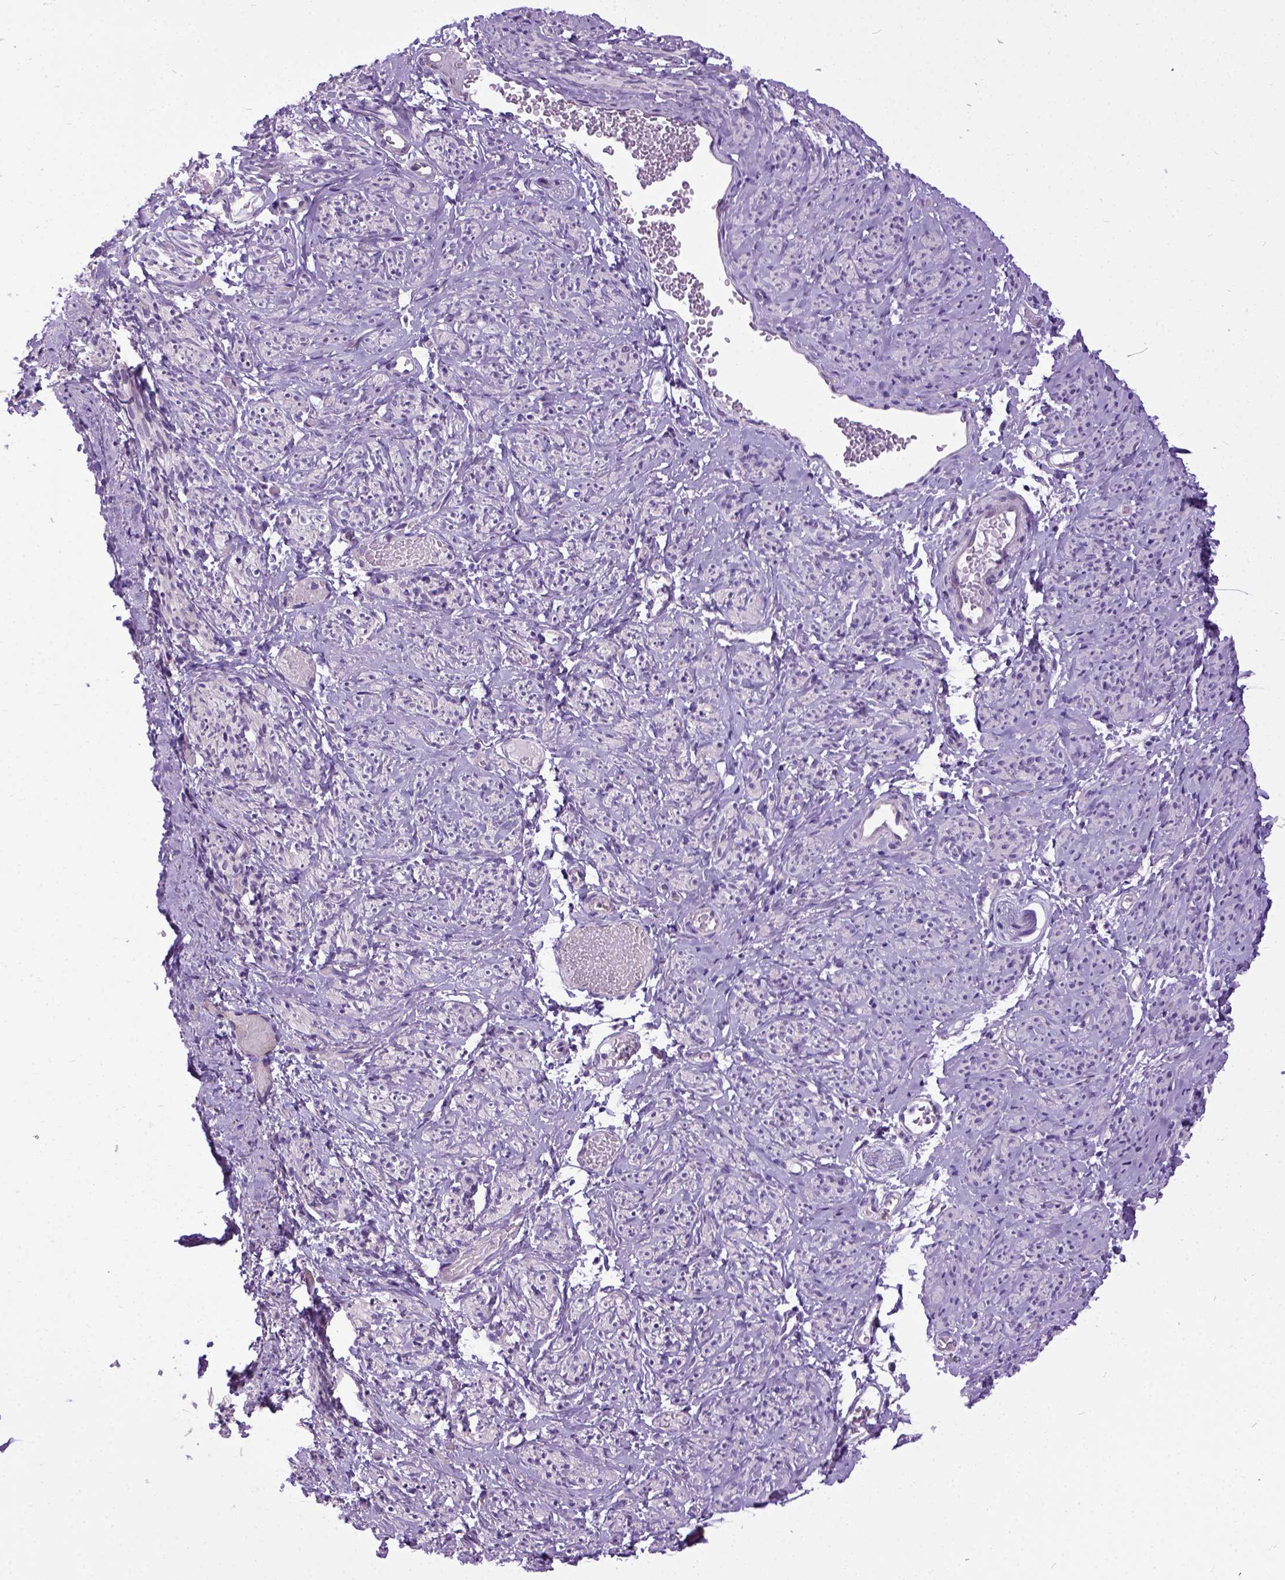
{"staining": {"intensity": "negative", "quantity": "none", "location": "none"}, "tissue": "smooth muscle", "cell_type": "Smooth muscle cells", "image_type": "normal", "snomed": [{"axis": "morphology", "description": "Normal tissue, NOS"}, {"axis": "topography", "description": "Smooth muscle"}], "caption": "Immunohistochemistry (IHC) of normal smooth muscle exhibits no positivity in smooth muscle cells. (Brightfield microscopy of DAB immunohistochemistry at high magnification).", "gene": "NEK5", "patient": {"sex": "female", "age": 65}}